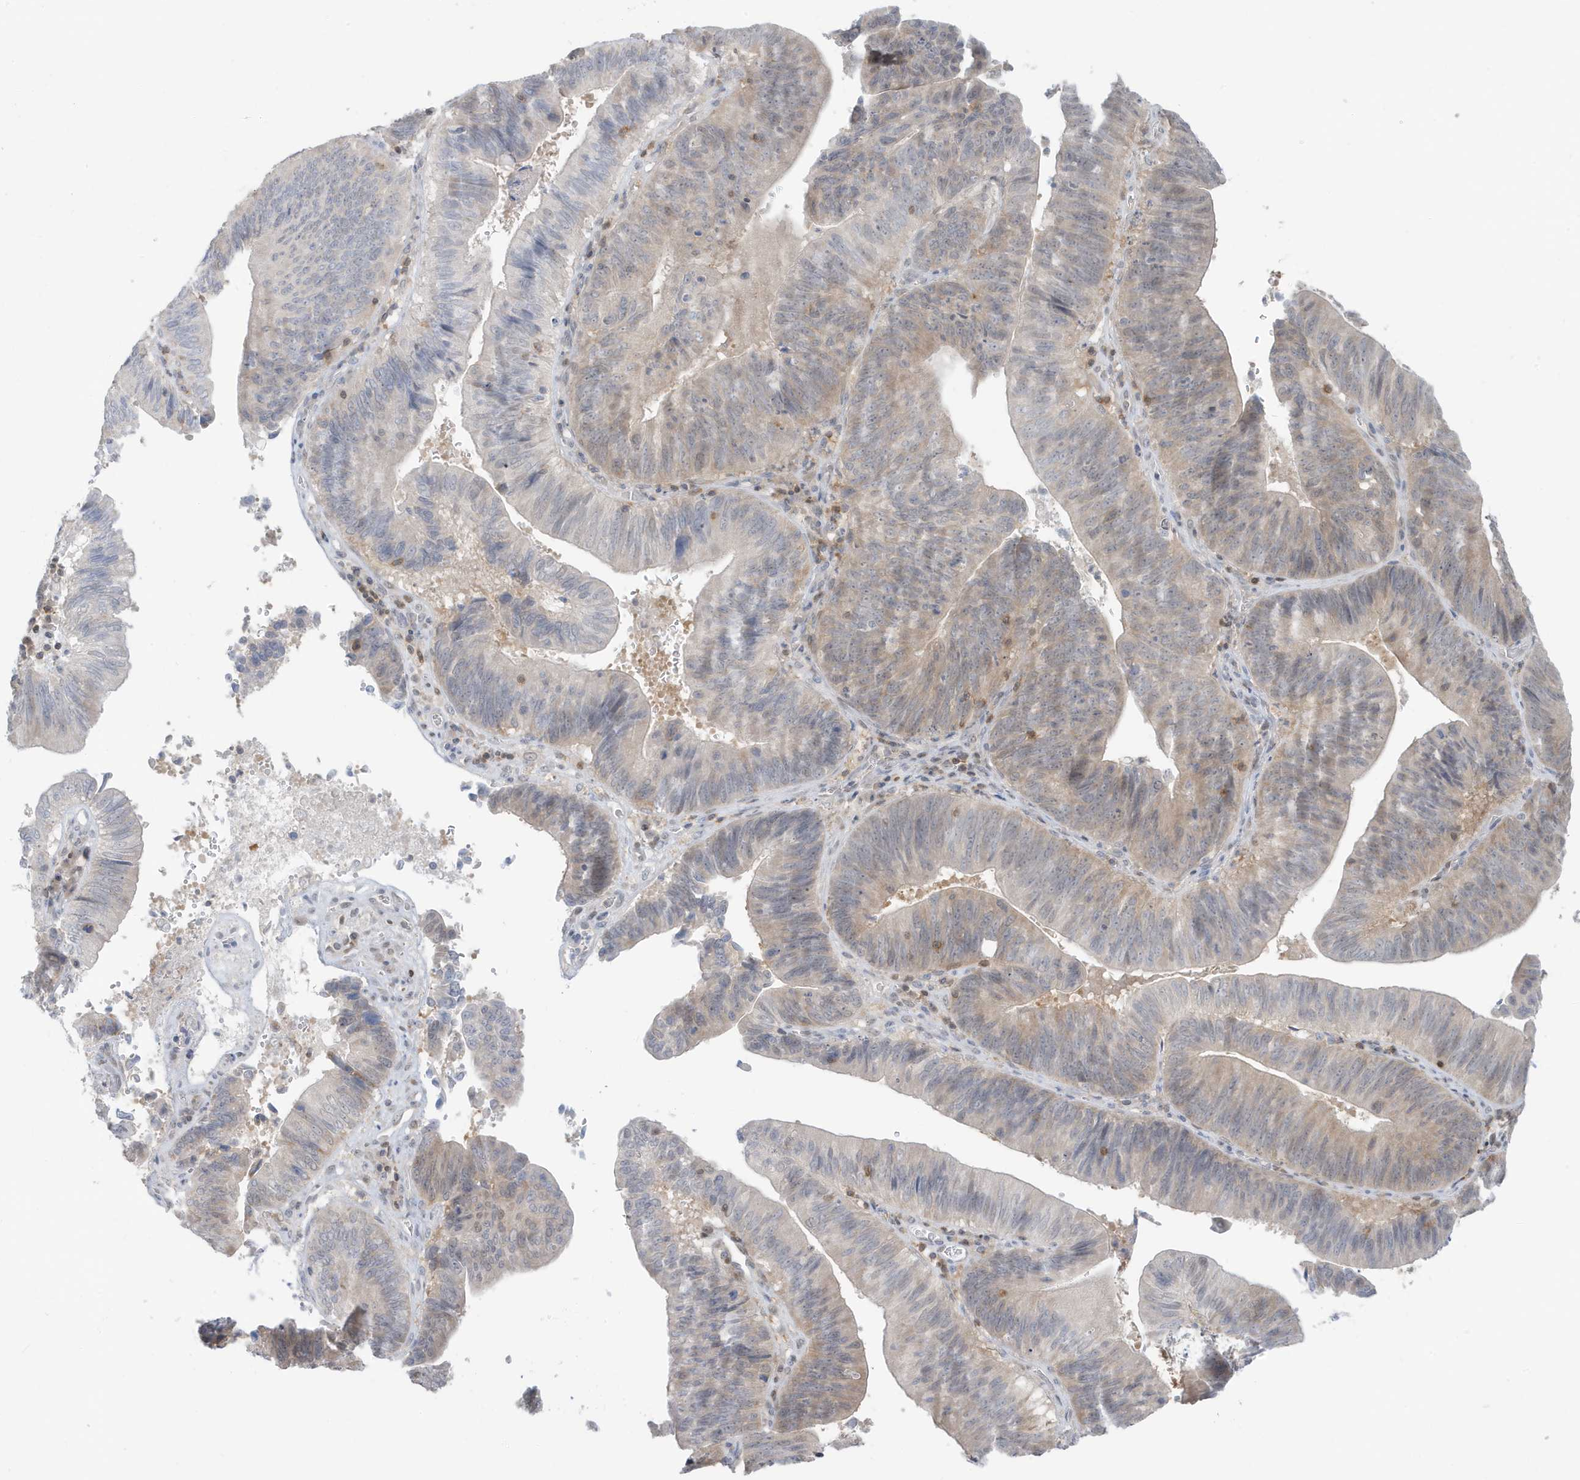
{"staining": {"intensity": "weak", "quantity": "<25%", "location": "cytoplasmic/membranous"}, "tissue": "pancreatic cancer", "cell_type": "Tumor cells", "image_type": "cancer", "snomed": [{"axis": "morphology", "description": "Adenocarcinoma, NOS"}, {"axis": "topography", "description": "Pancreas"}], "caption": "The immunohistochemistry (IHC) histopathology image has no significant expression in tumor cells of pancreatic cancer tissue.", "gene": "OGA", "patient": {"sex": "male", "age": 63}}